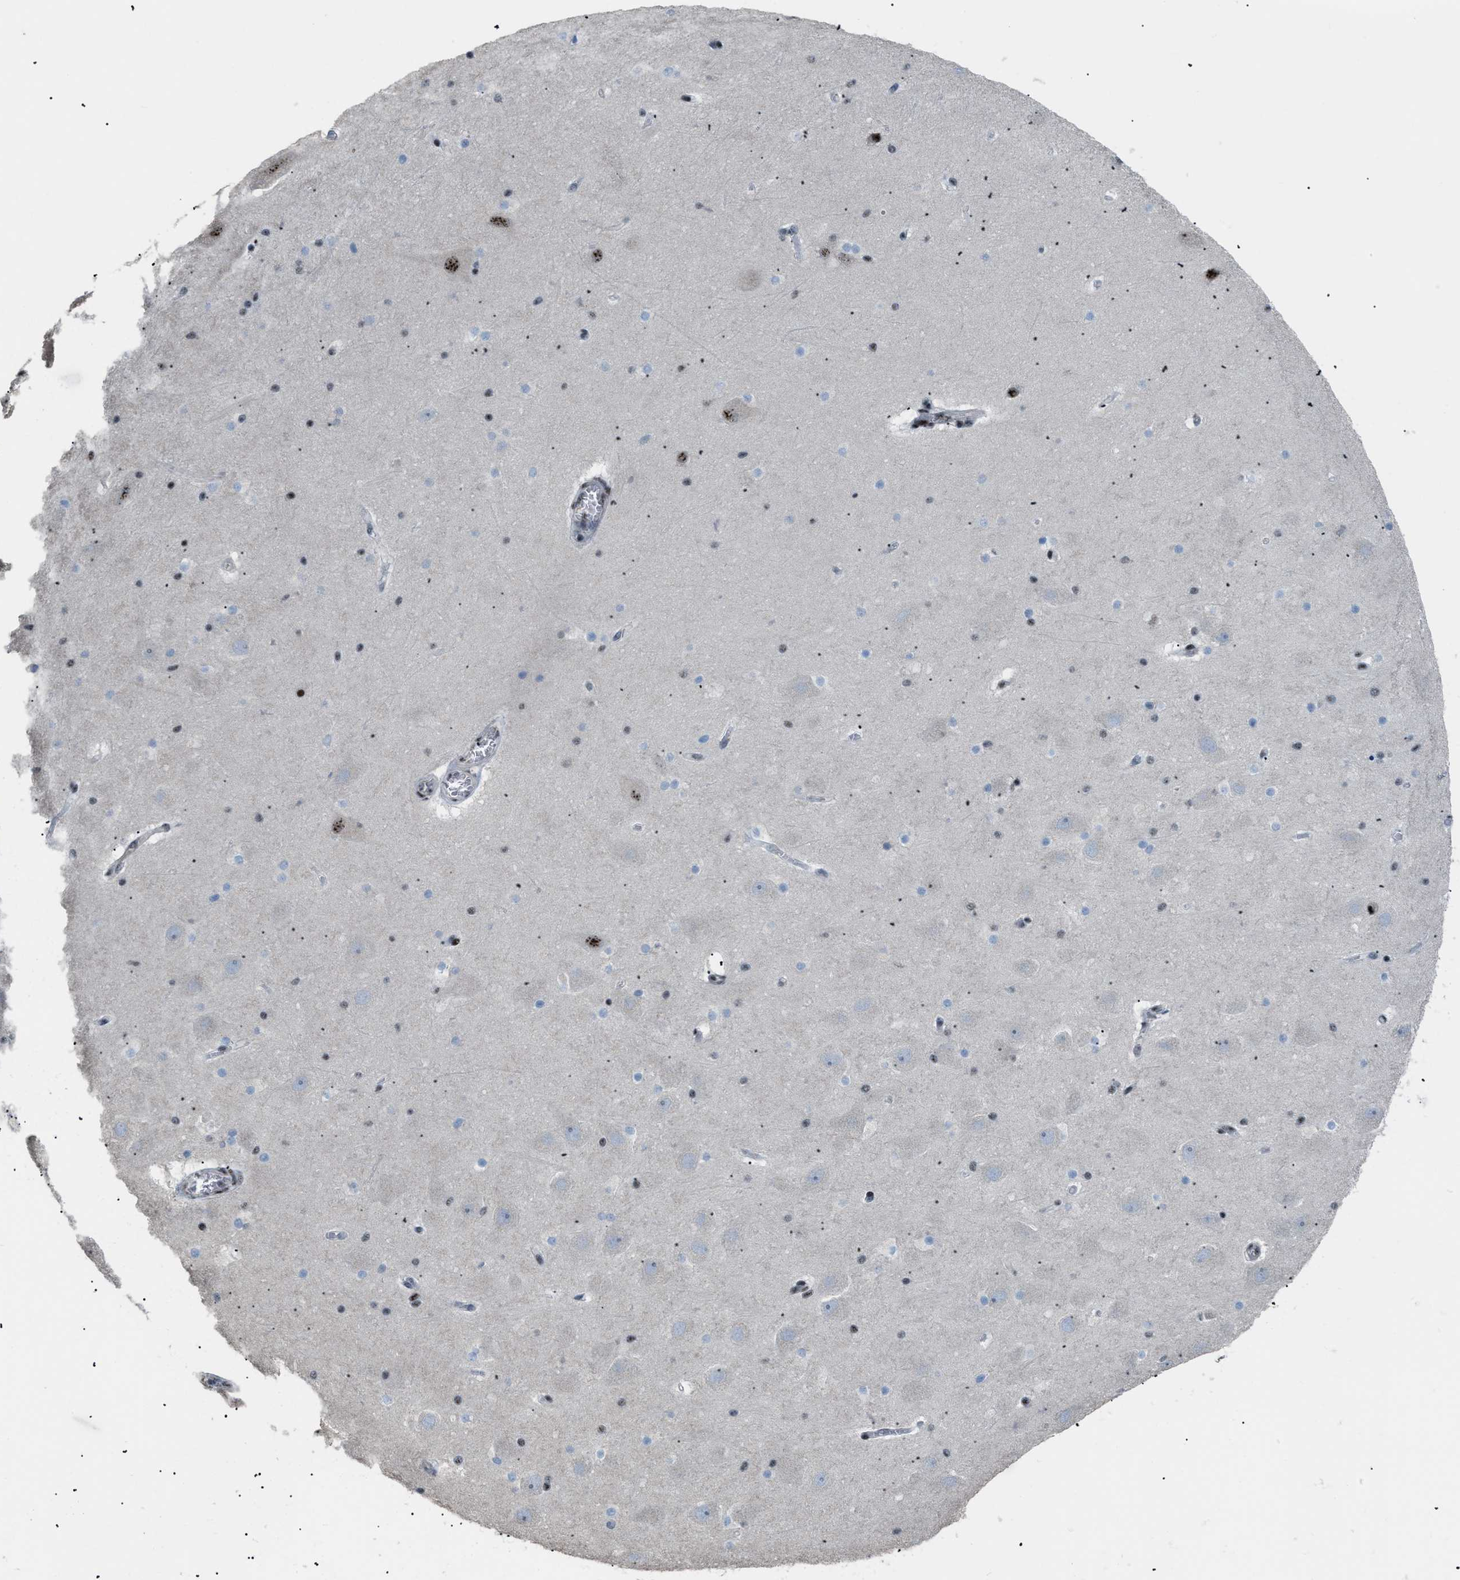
{"staining": {"intensity": "moderate", "quantity": "25%-75%", "location": "nuclear"}, "tissue": "hippocampus", "cell_type": "Glial cells", "image_type": "normal", "snomed": [{"axis": "morphology", "description": "Normal tissue, NOS"}, {"axis": "topography", "description": "Hippocampus"}], "caption": "Hippocampus stained with IHC shows moderate nuclear positivity in about 25%-75% of glial cells.", "gene": "CDR2", "patient": {"sex": "male", "age": 45}}